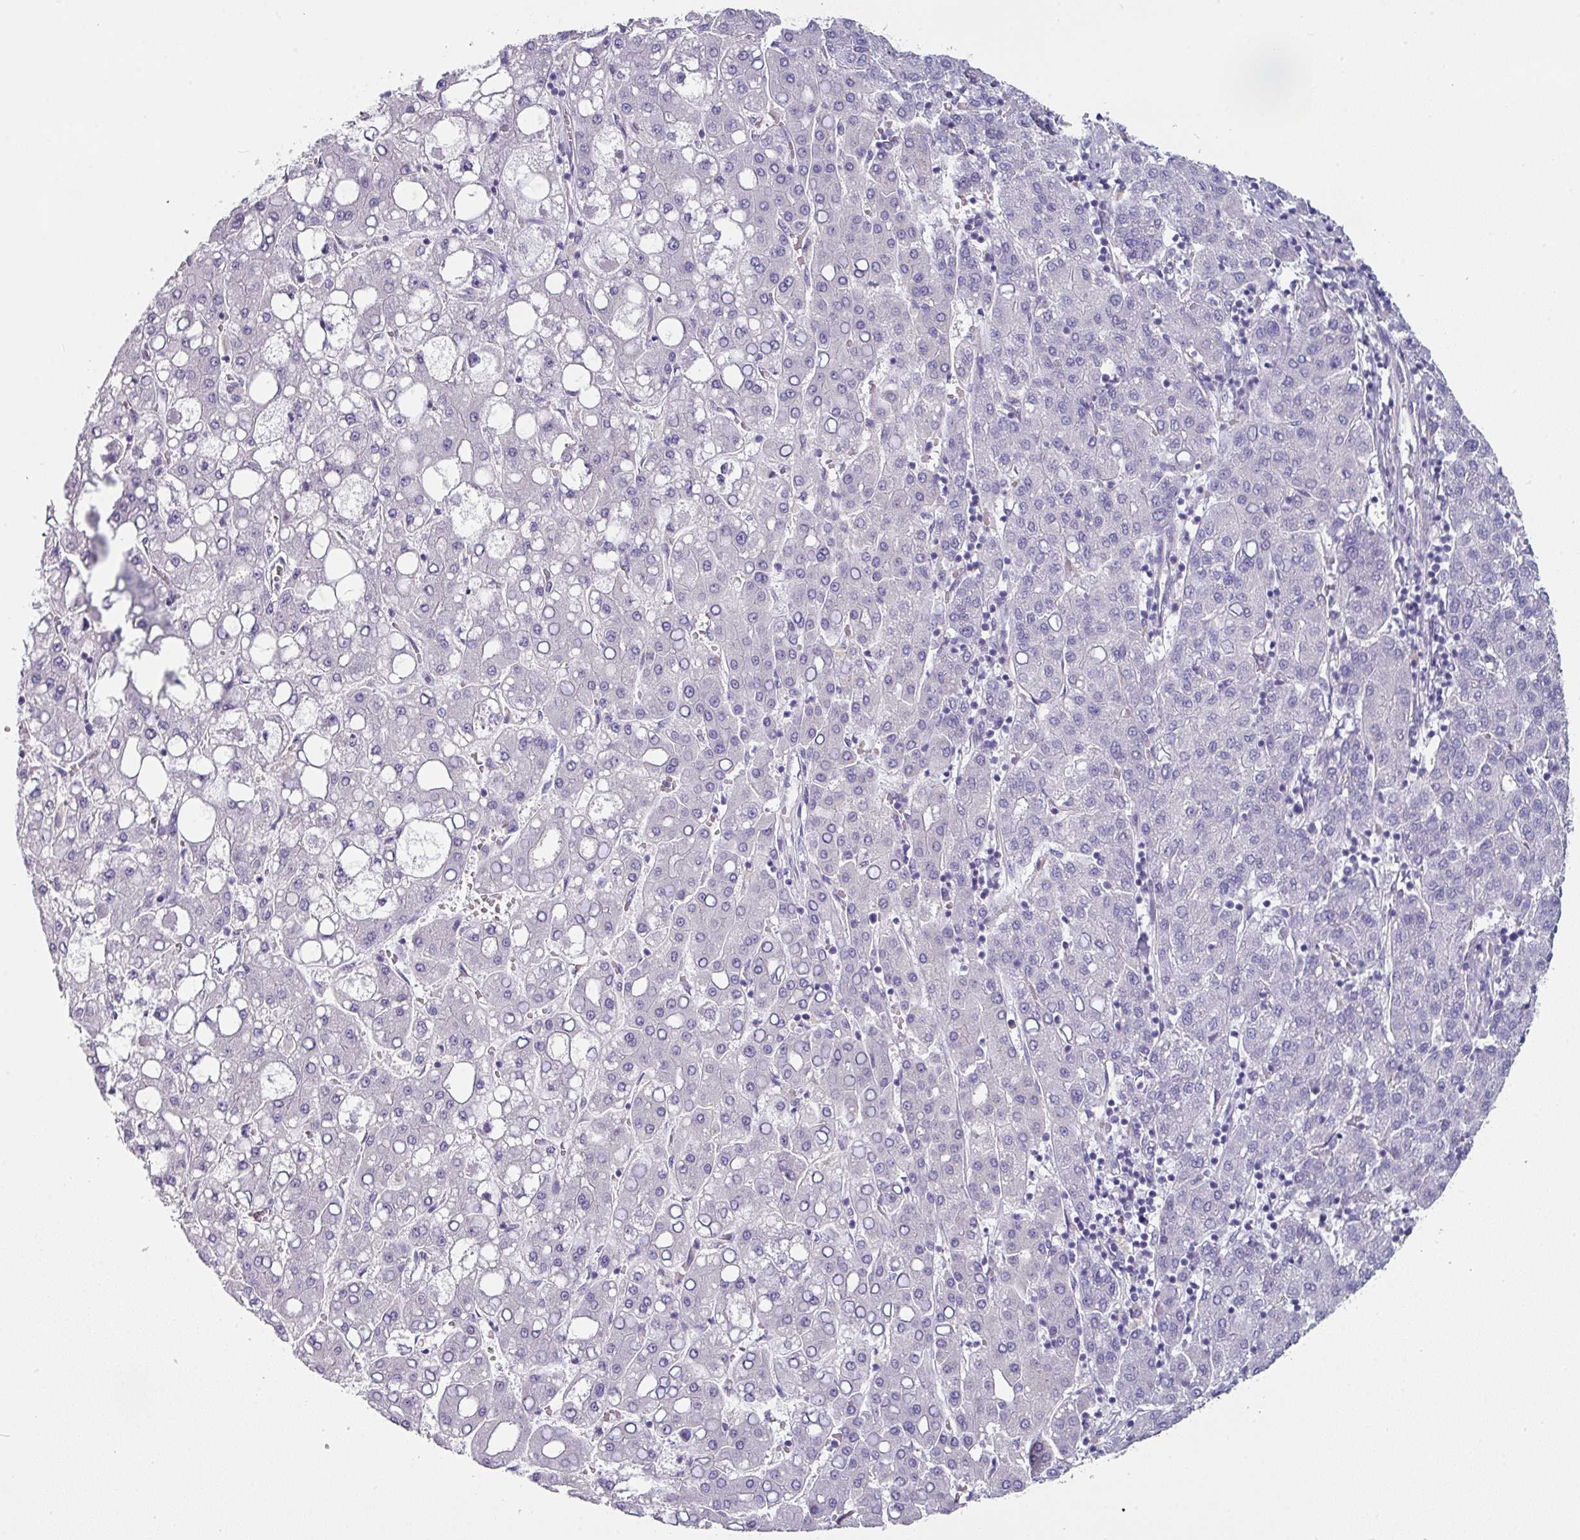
{"staining": {"intensity": "negative", "quantity": "none", "location": "none"}, "tissue": "liver cancer", "cell_type": "Tumor cells", "image_type": "cancer", "snomed": [{"axis": "morphology", "description": "Carcinoma, Hepatocellular, NOS"}, {"axis": "topography", "description": "Liver"}], "caption": "IHC histopathology image of human liver cancer stained for a protein (brown), which demonstrates no expression in tumor cells. (DAB IHC with hematoxylin counter stain).", "gene": "SLC17A7", "patient": {"sex": "male", "age": 65}}